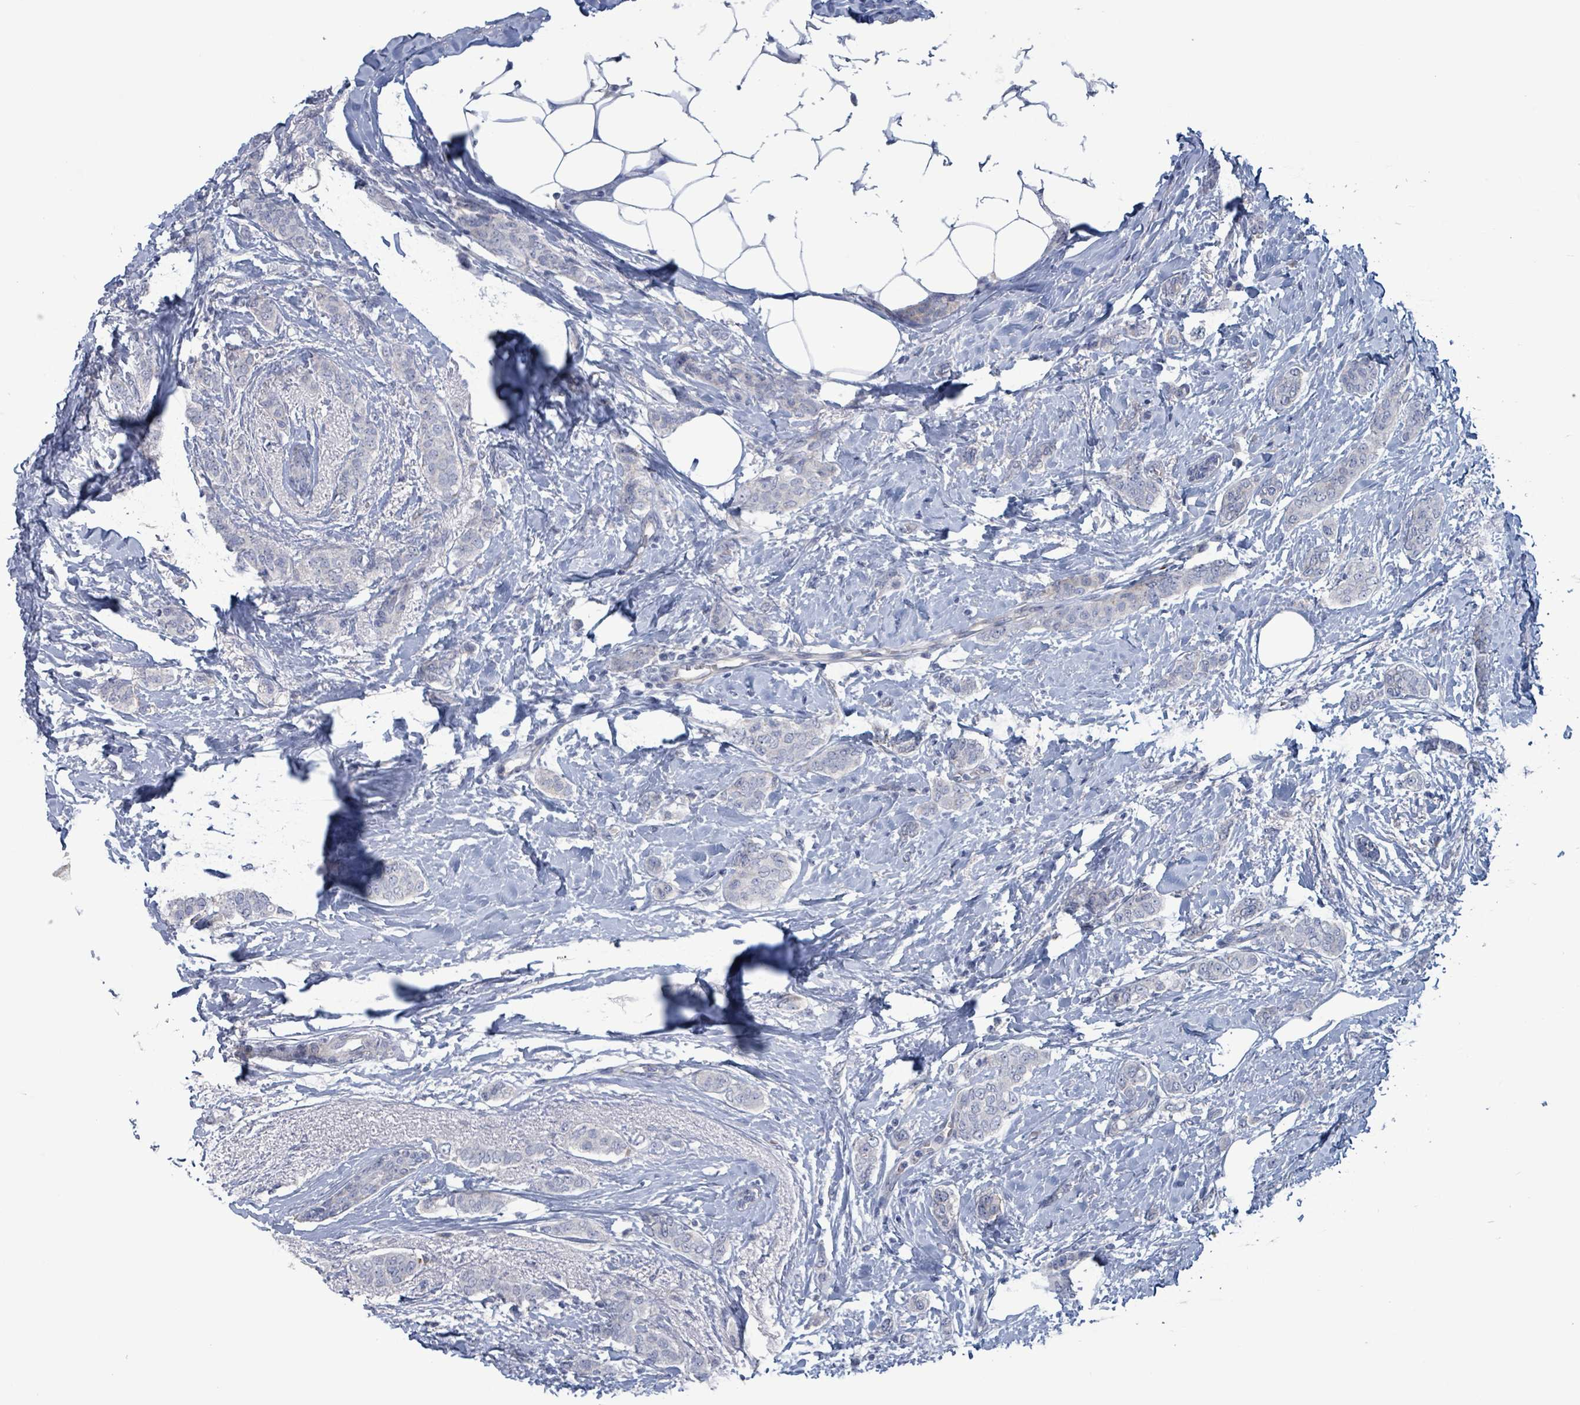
{"staining": {"intensity": "negative", "quantity": "none", "location": "none"}, "tissue": "breast cancer", "cell_type": "Tumor cells", "image_type": "cancer", "snomed": [{"axis": "morphology", "description": "Duct carcinoma"}, {"axis": "topography", "description": "Breast"}], "caption": "This is an immunohistochemistry (IHC) histopathology image of breast cancer. There is no positivity in tumor cells.", "gene": "PKLR", "patient": {"sex": "female", "age": 72}}